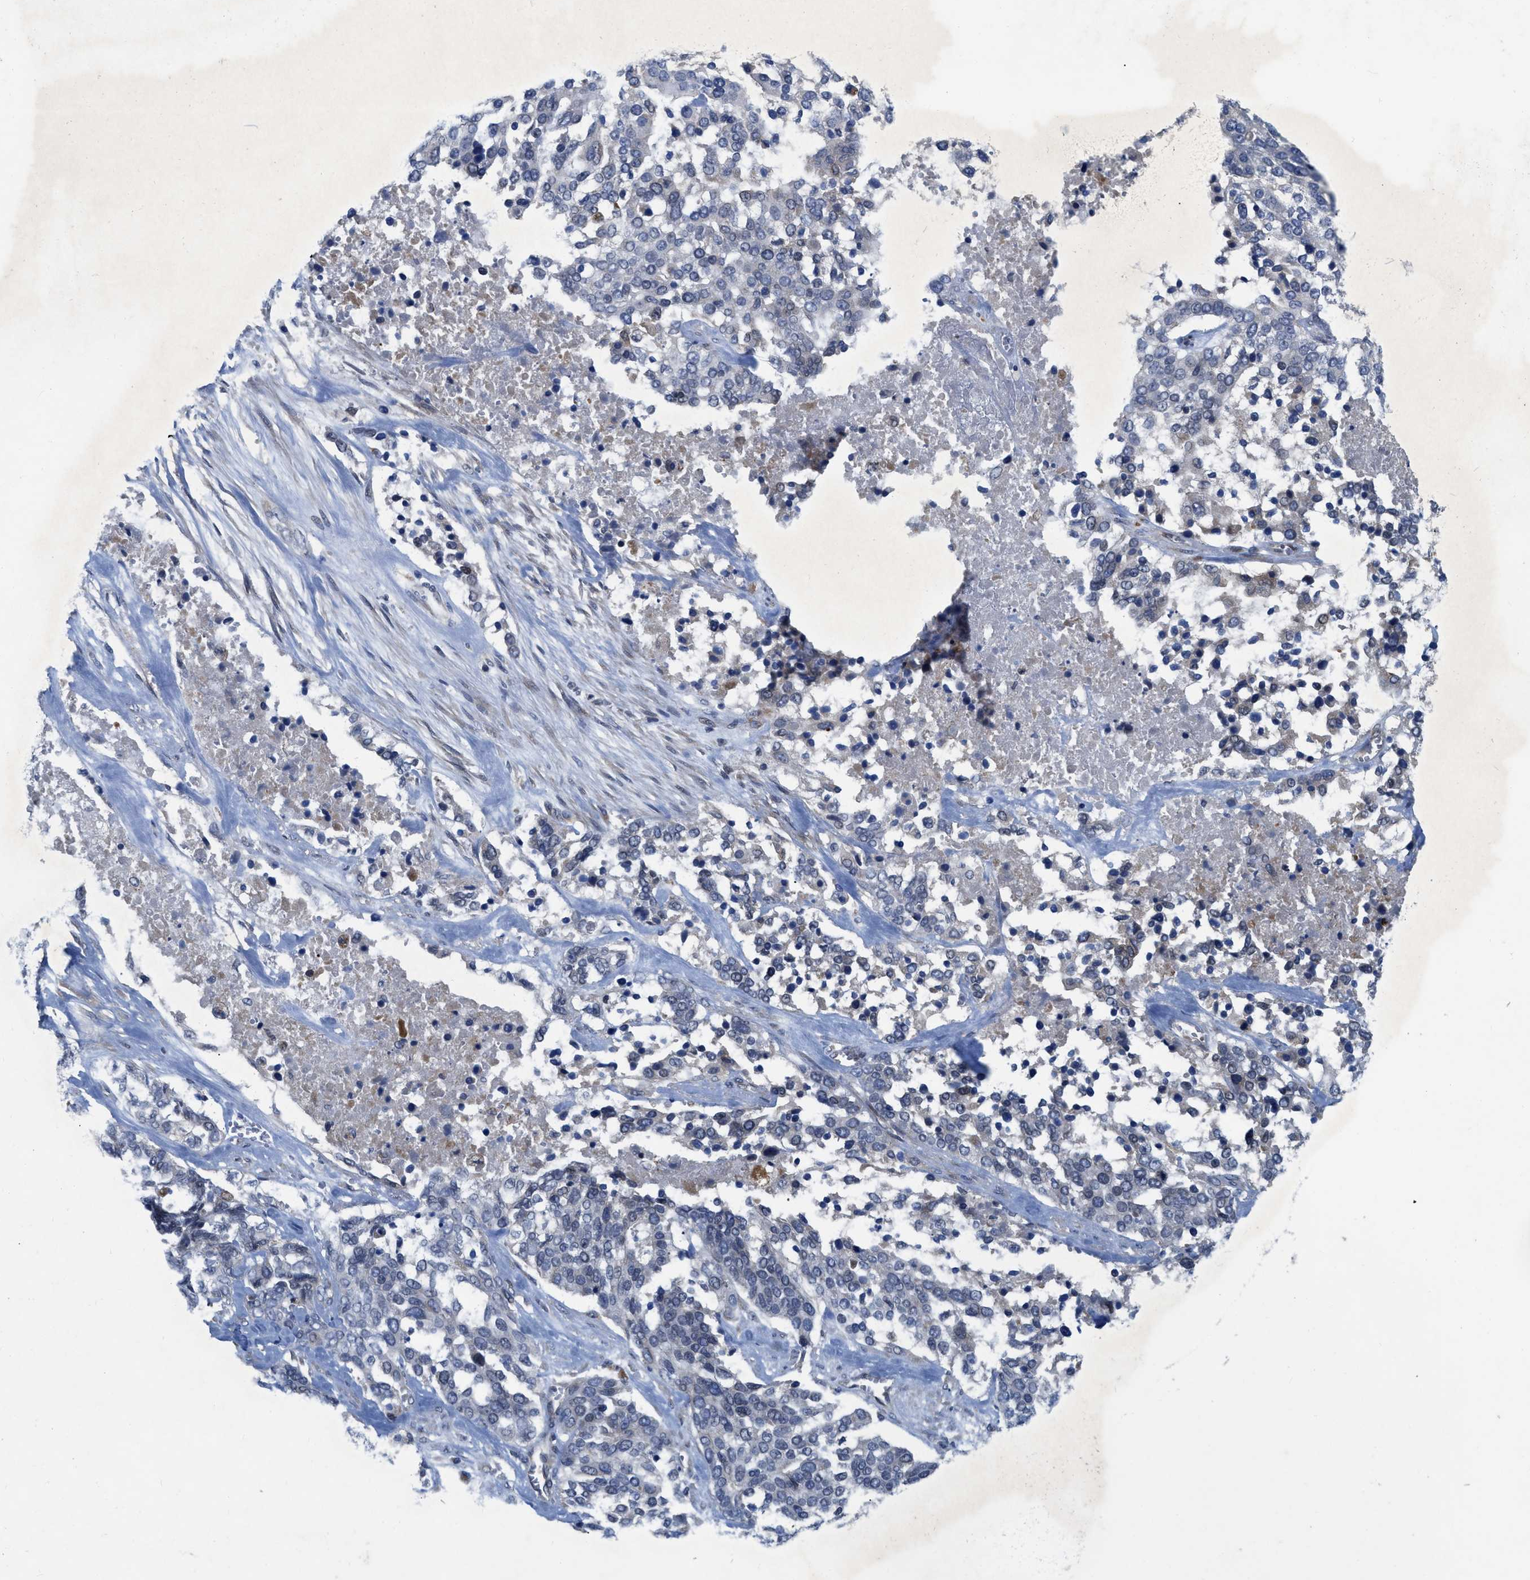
{"staining": {"intensity": "negative", "quantity": "none", "location": "none"}, "tissue": "ovarian cancer", "cell_type": "Tumor cells", "image_type": "cancer", "snomed": [{"axis": "morphology", "description": "Cystadenocarcinoma, serous, NOS"}, {"axis": "topography", "description": "Ovary"}], "caption": "There is no significant positivity in tumor cells of ovarian cancer.", "gene": "NDEL1", "patient": {"sex": "female", "age": 44}}